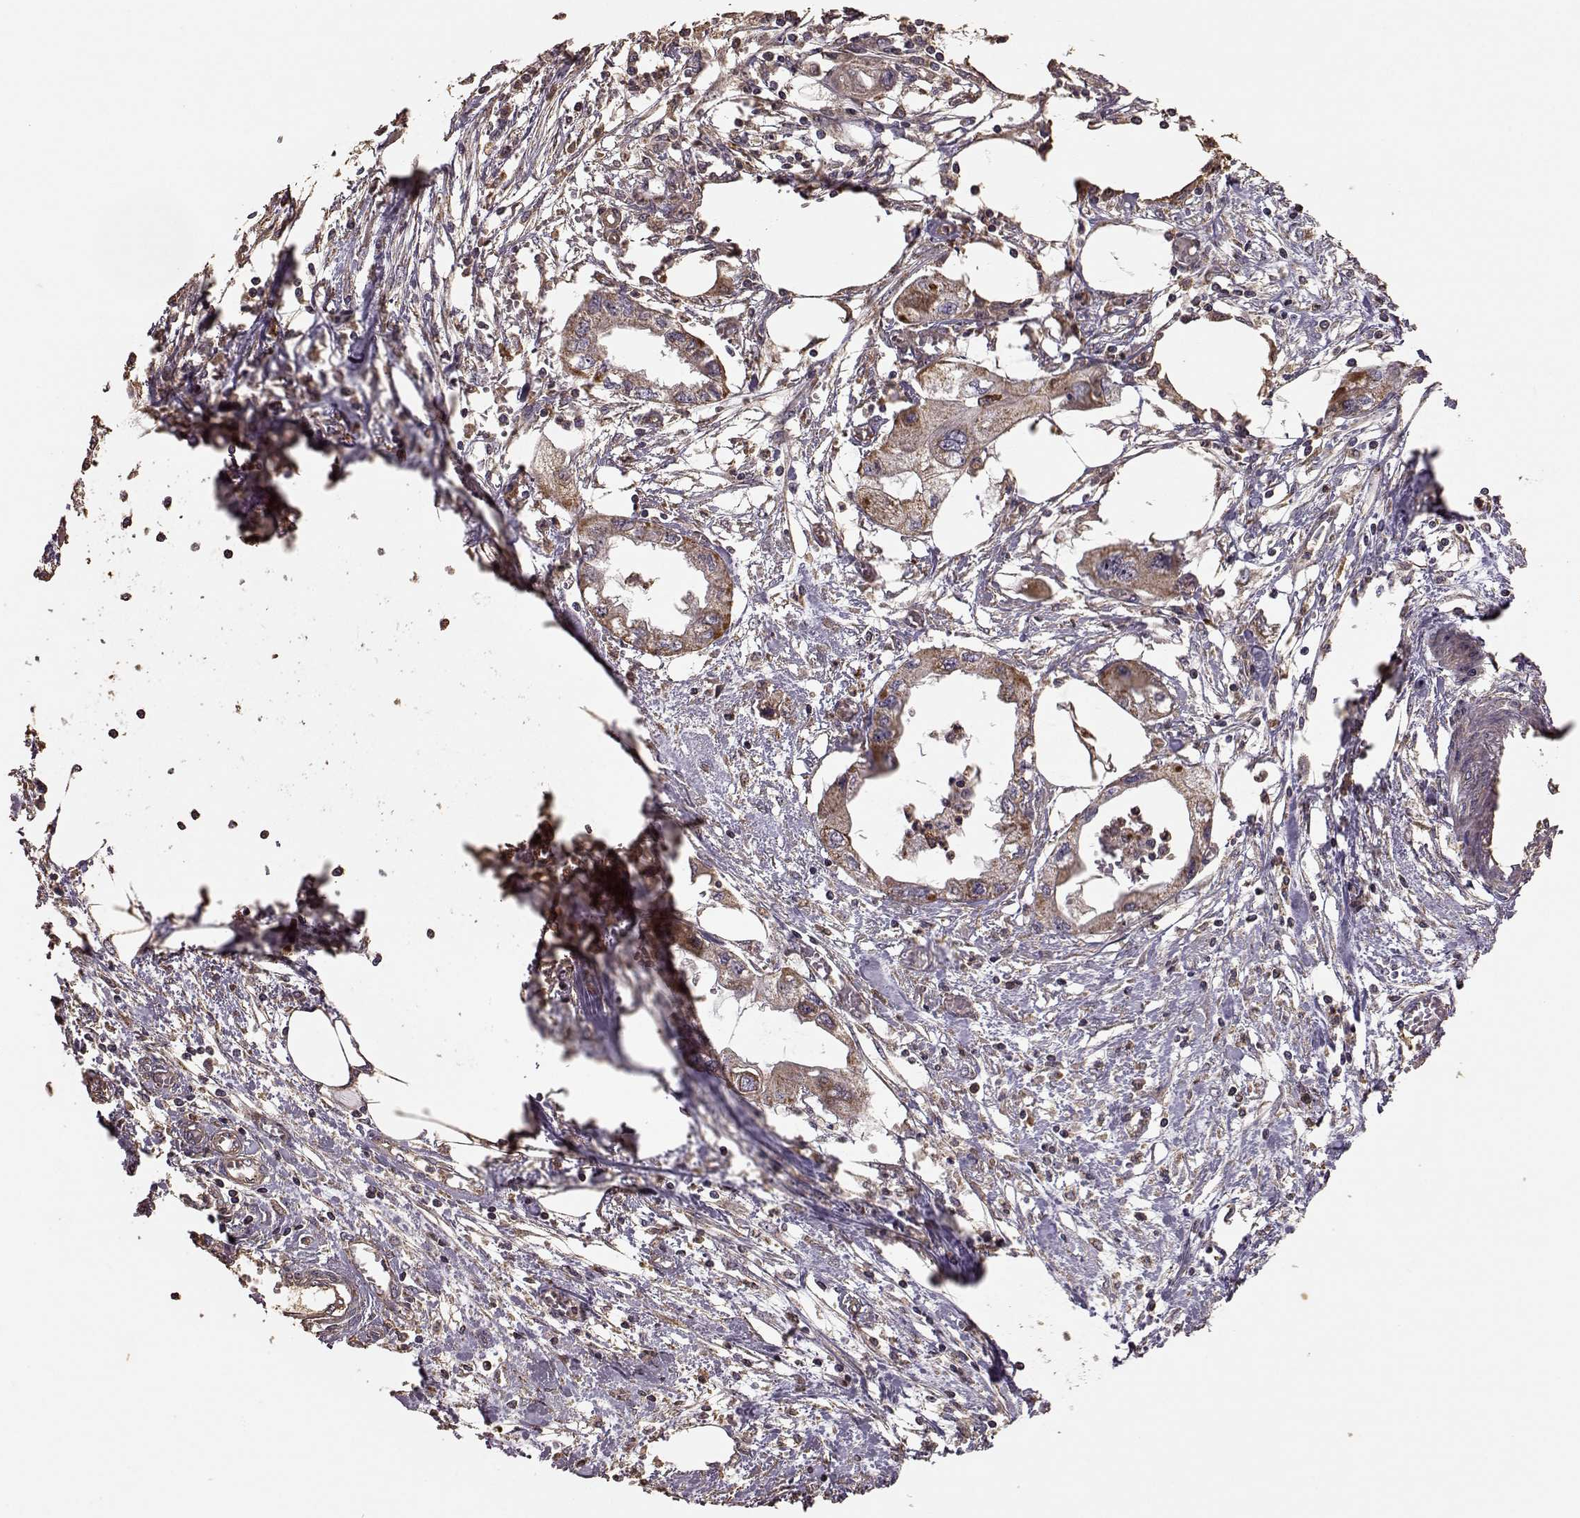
{"staining": {"intensity": "moderate", "quantity": ">75%", "location": "cytoplasmic/membranous"}, "tissue": "endometrial cancer", "cell_type": "Tumor cells", "image_type": "cancer", "snomed": [{"axis": "morphology", "description": "Adenocarcinoma, NOS"}, {"axis": "morphology", "description": "Adenocarcinoma, metastatic, NOS"}, {"axis": "topography", "description": "Adipose tissue"}, {"axis": "topography", "description": "Endometrium"}], "caption": "Human endometrial cancer (adenocarcinoma) stained for a protein (brown) demonstrates moderate cytoplasmic/membranous positive positivity in approximately >75% of tumor cells.", "gene": "PTGES2", "patient": {"sex": "female", "age": 67}}